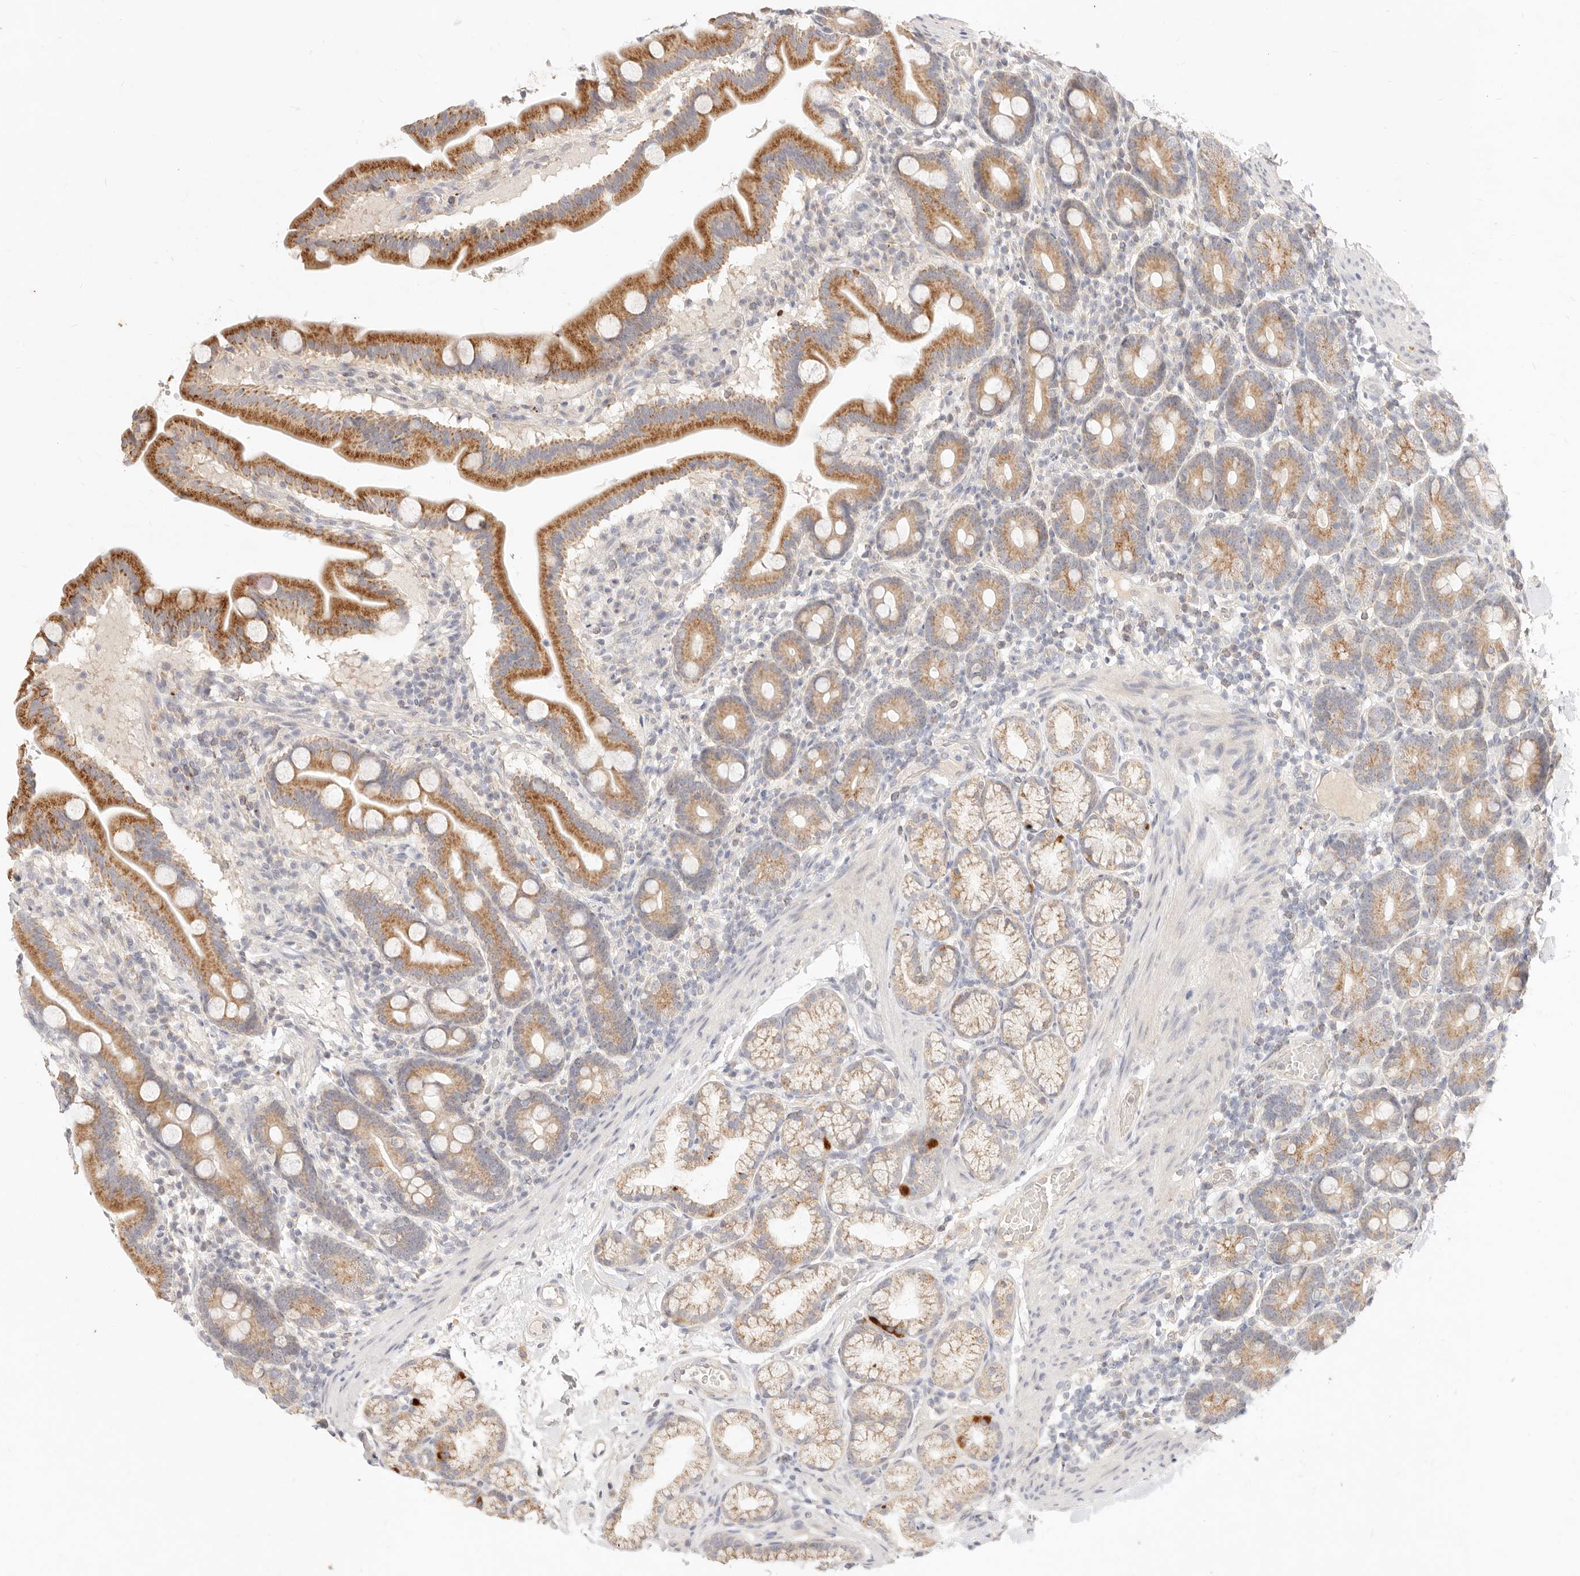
{"staining": {"intensity": "moderate", "quantity": ">75%", "location": "cytoplasmic/membranous"}, "tissue": "duodenum", "cell_type": "Glandular cells", "image_type": "normal", "snomed": [{"axis": "morphology", "description": "Normal tissue, NOS"}, {"axis": "topography", "description": "Duodenum"}], "caption": "Normal duodenum exhibits moderate cytoplasmic/membranous positivity in about >75% of glandular cells The protein of interest is shown in brown color, while the nuclei are stained blue..", "gene": "ACOX1", "patient": {"sex": "male", "age": 54}}